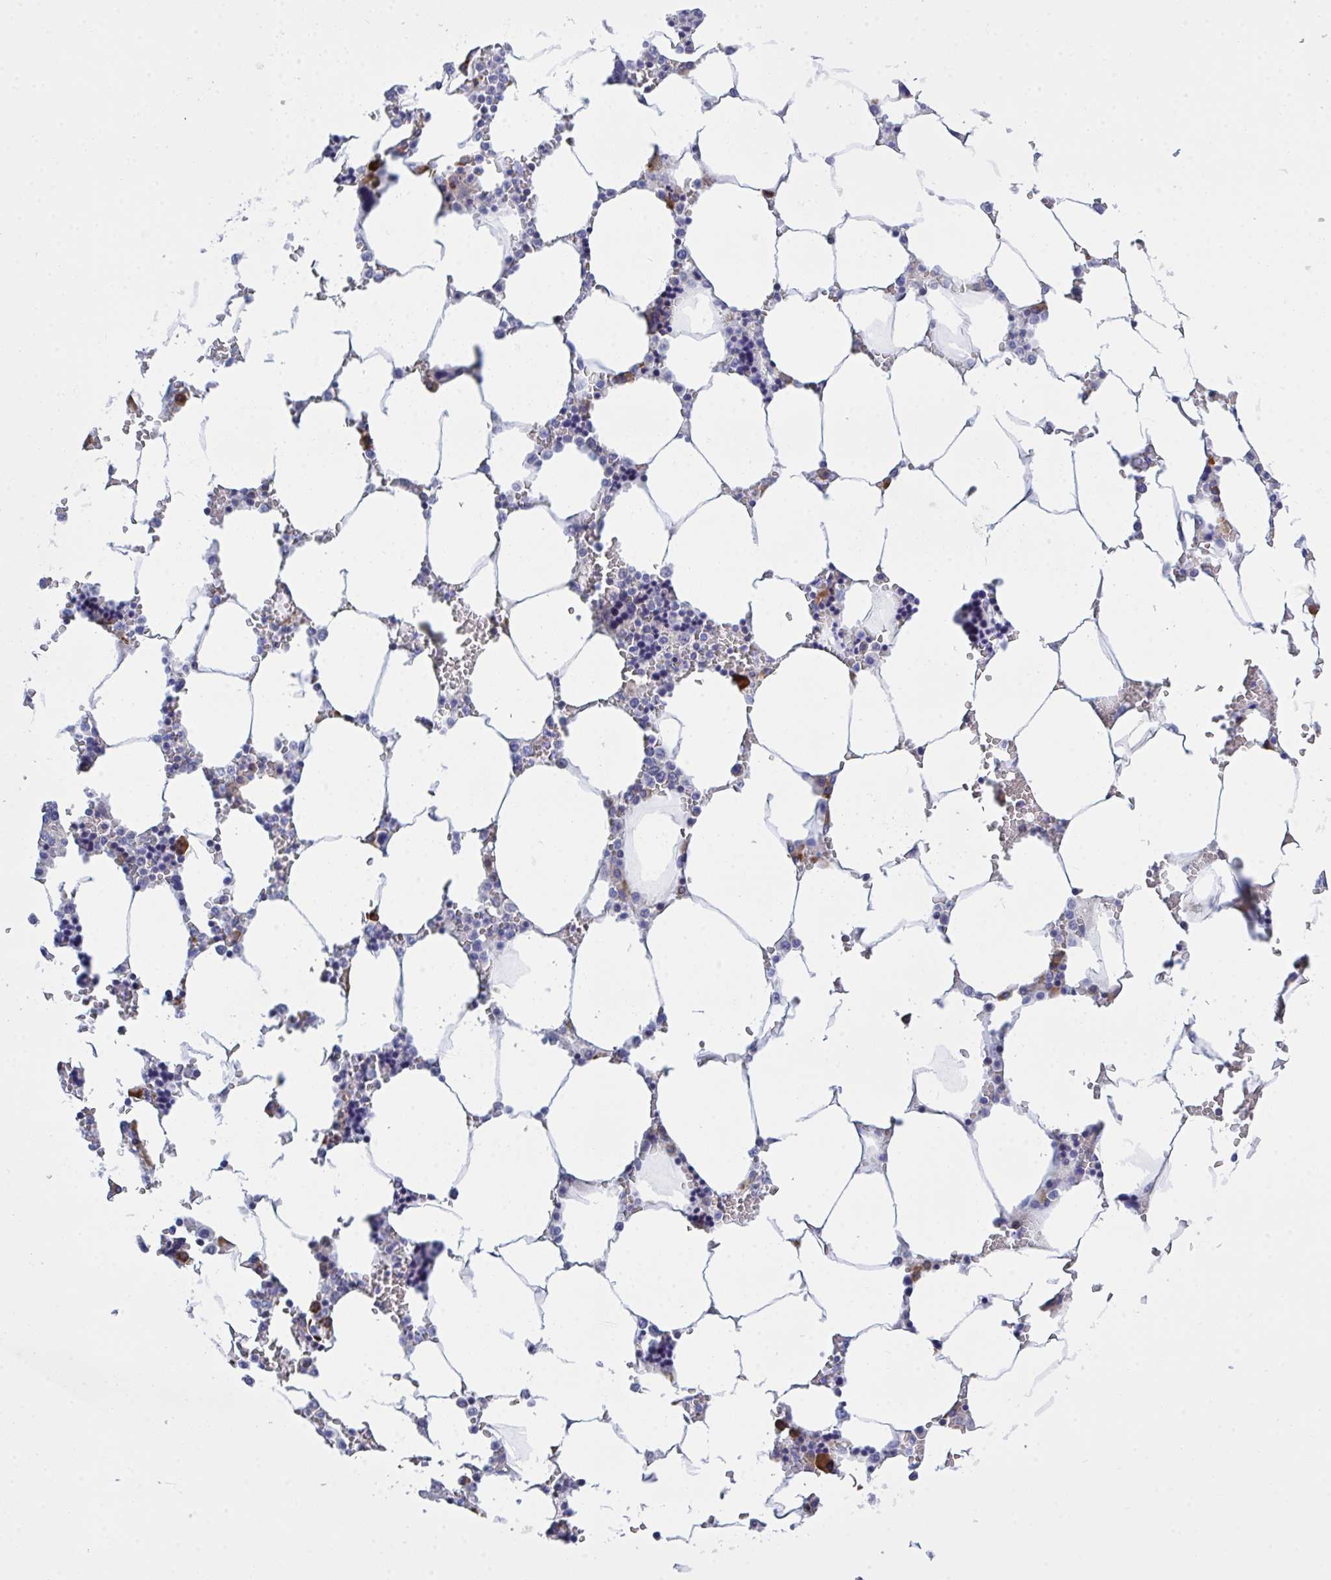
{"staining": {"intensity": "strong", "quantity": "<25%", "location": "cytoplasmic/membranous"}, "tissue": "bone marrow", "cell_type": "Hematopoietic cells", "image_type": "normal", "snomed": [{"axis": "morphology", "description": "Normal tissue, NOS"}, {"axis": "topography", "description": "Bone marrow"}], "caption": "Immunohistochemical staining of normal bone marrow shows <25% levels of strong cytoplasmic/membranous protein expression in approximately <25% of hematopoietic cells.", "gene": "LRRC58", "patient": {"sex": "male", "age": 64}}